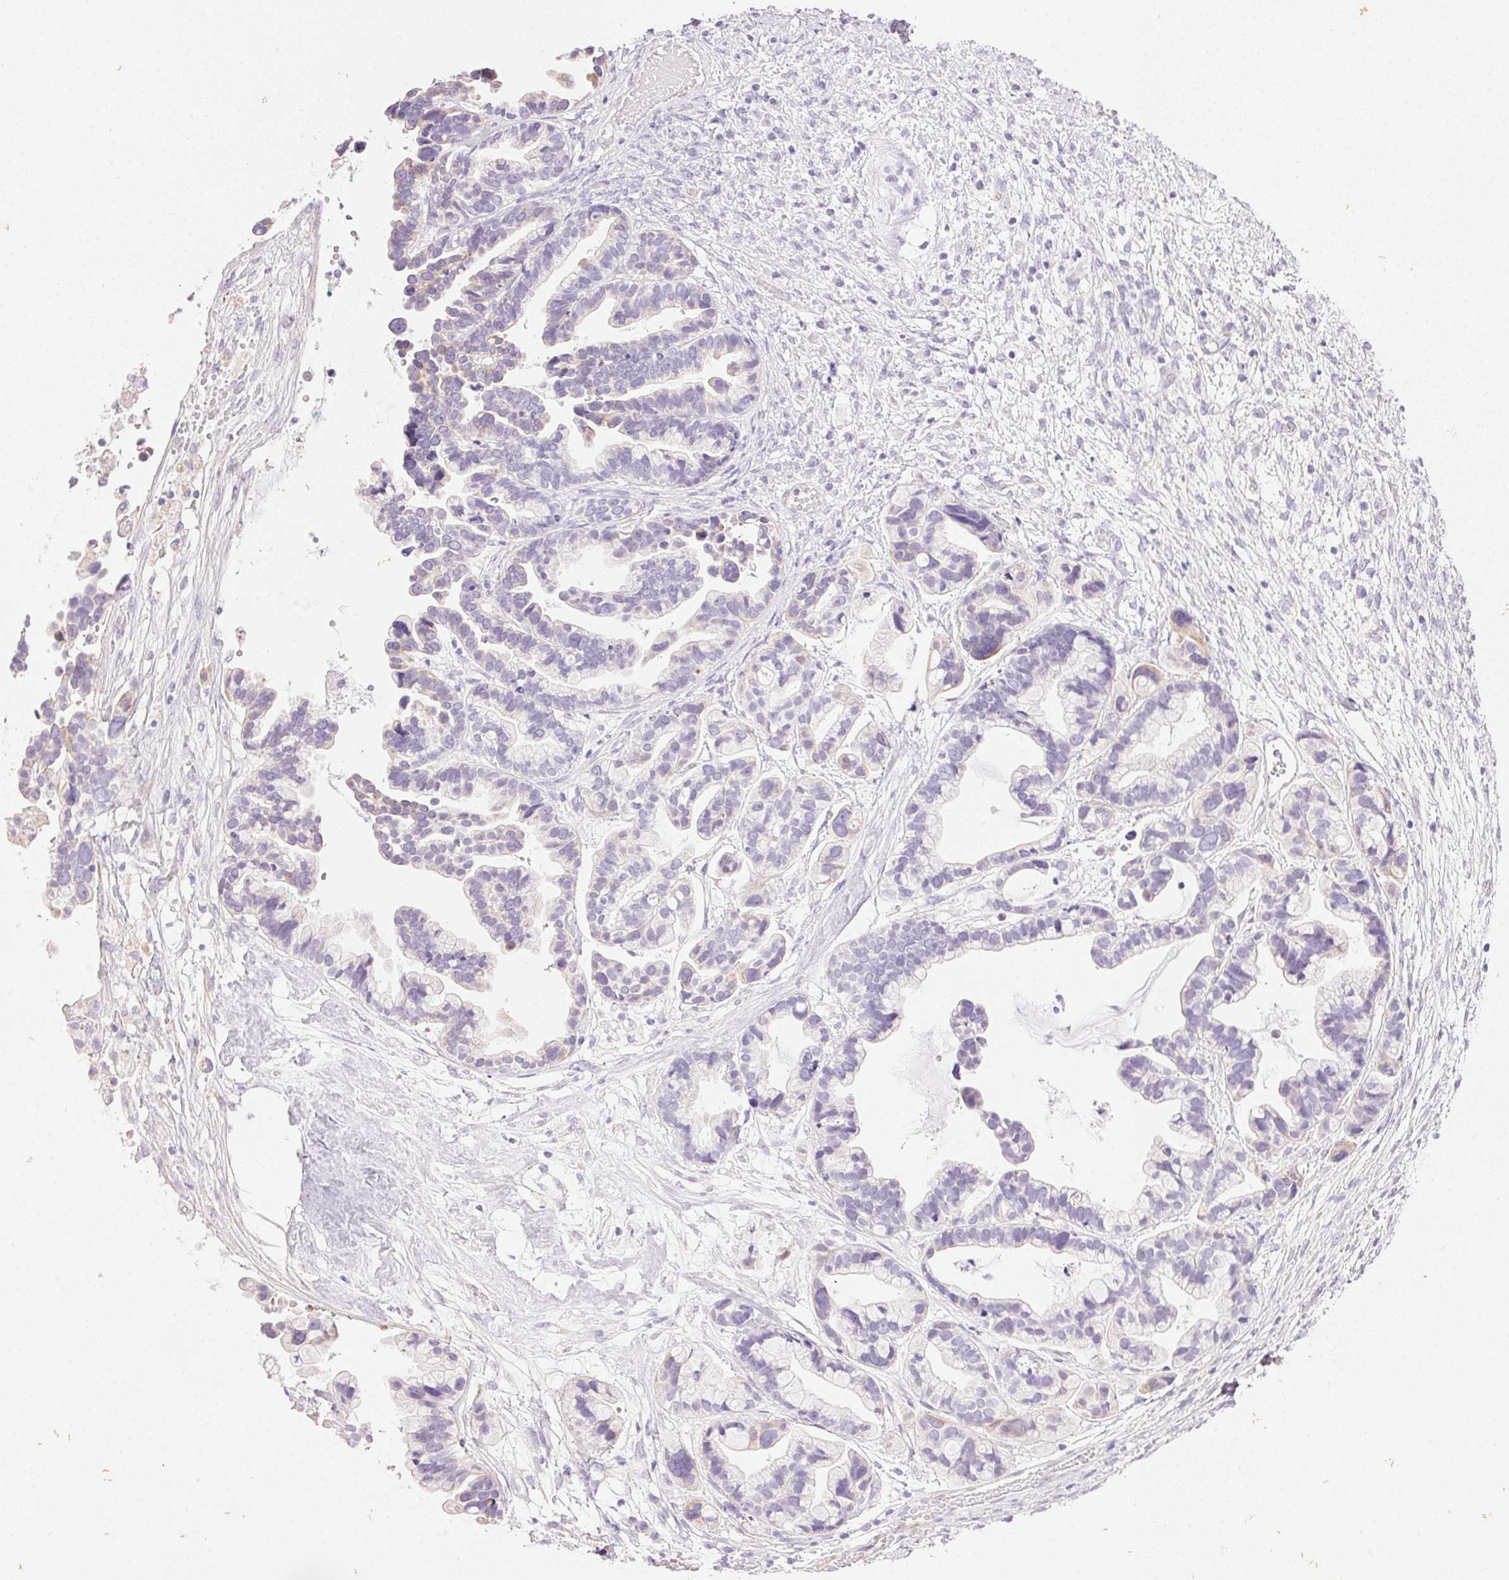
{"staining": {"intensity": "negative", "quantity": "none", "location": "none"}, "tissue": "ovarian cancer", "cell_type": "Tumor cells", "image_type": "cancer", "snomed": [{"axis": "morphology", "description": "Cystadenocarcinoma, serous, NOS"}, {"axis": "topography", "description": "Ovary"}], "caption": "Immunohistochemical staining of ovarian serous cystadenocarcinoma displays no significant staining in tumor cells.", "gene": "KCNE2", "patient": {"sex": "female", "age": 56}}